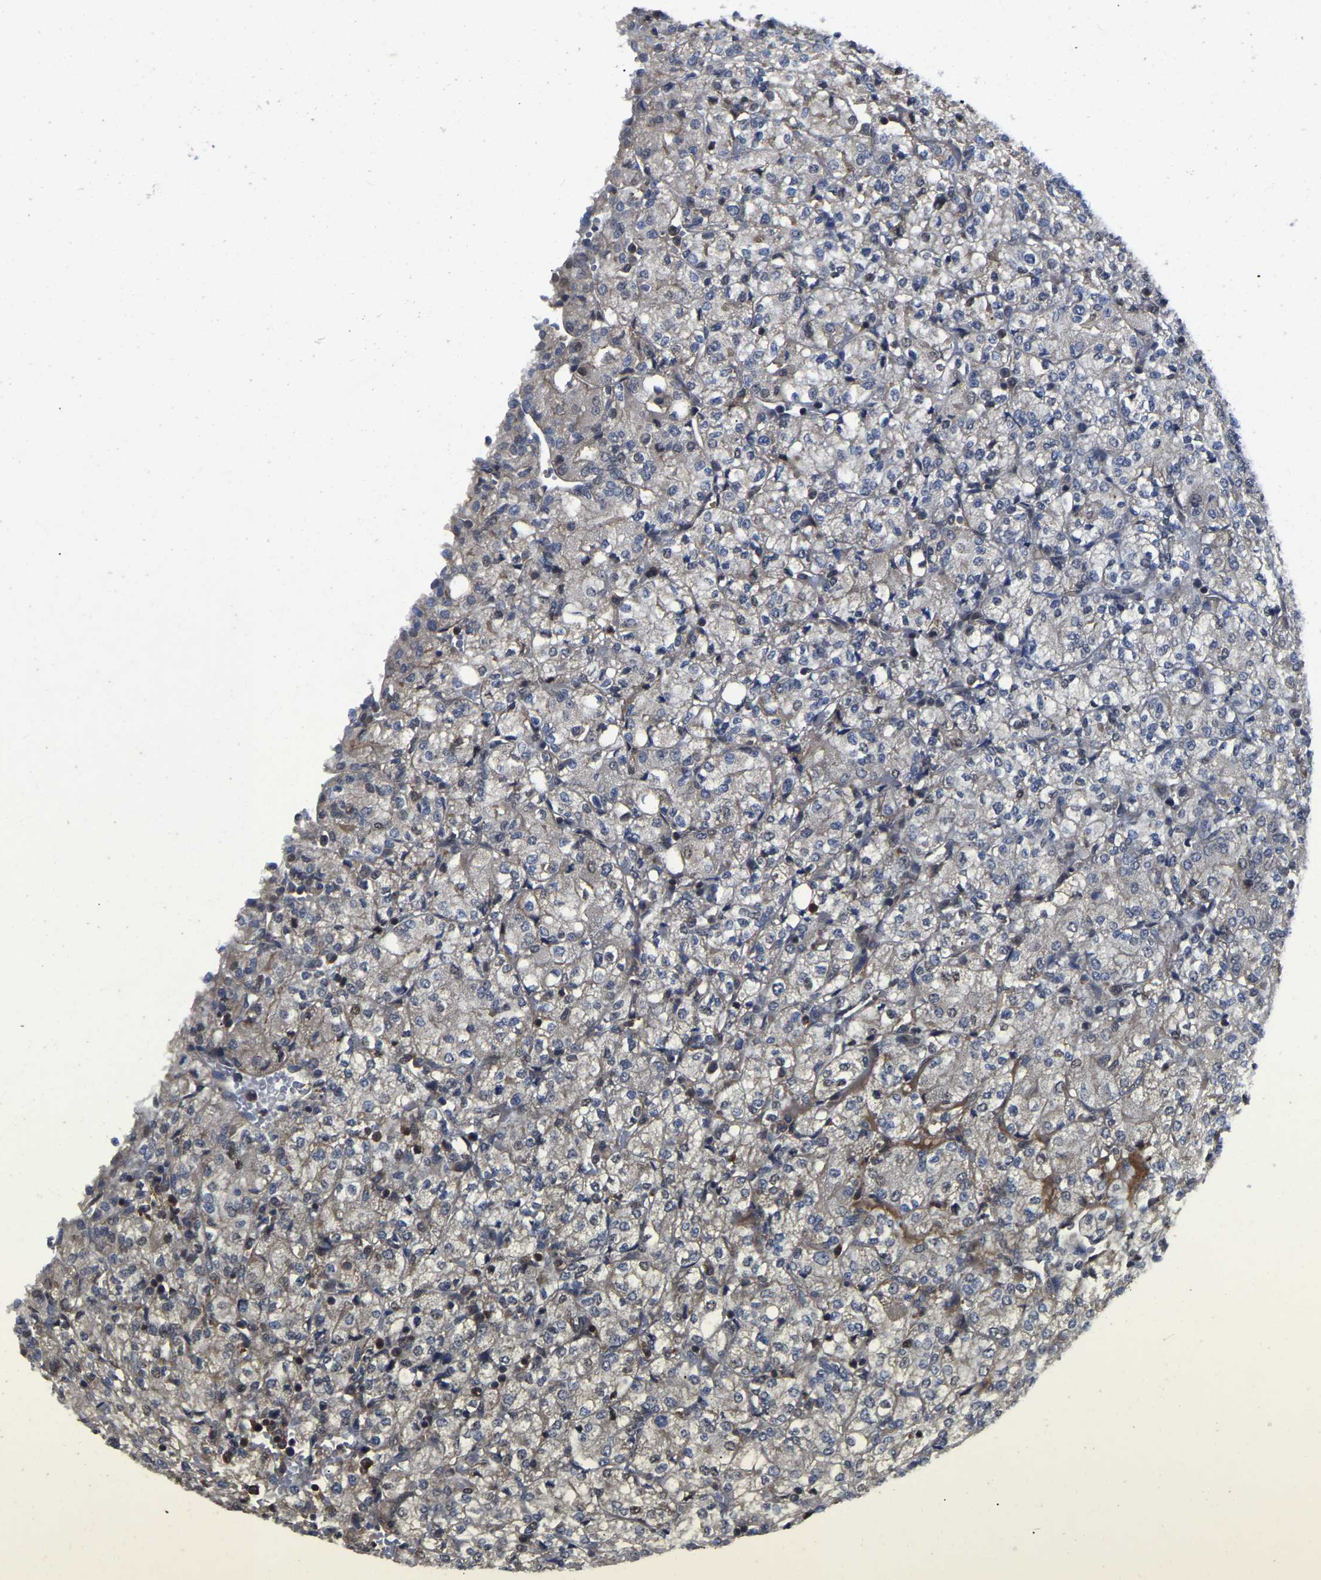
{"staining": {"intensity": "negative", "quantity": "none", "location": "none"}, "tissue": "renal cancer", "cell_type": "Tumor cells", "image_type": "cancer", "snomed": [{"axis": "morphology", "description": "Adenocarcinoma, NOS"}, {"axis": "topography", "description": "Kidney"}], "caption": "This is an immunohistochemistry micrograph of renal cancer (adenocarcinoma). There is no staining in tumor cells.", "gene": "PRDM14", "patient": {"sex": "male", "age": 77}}